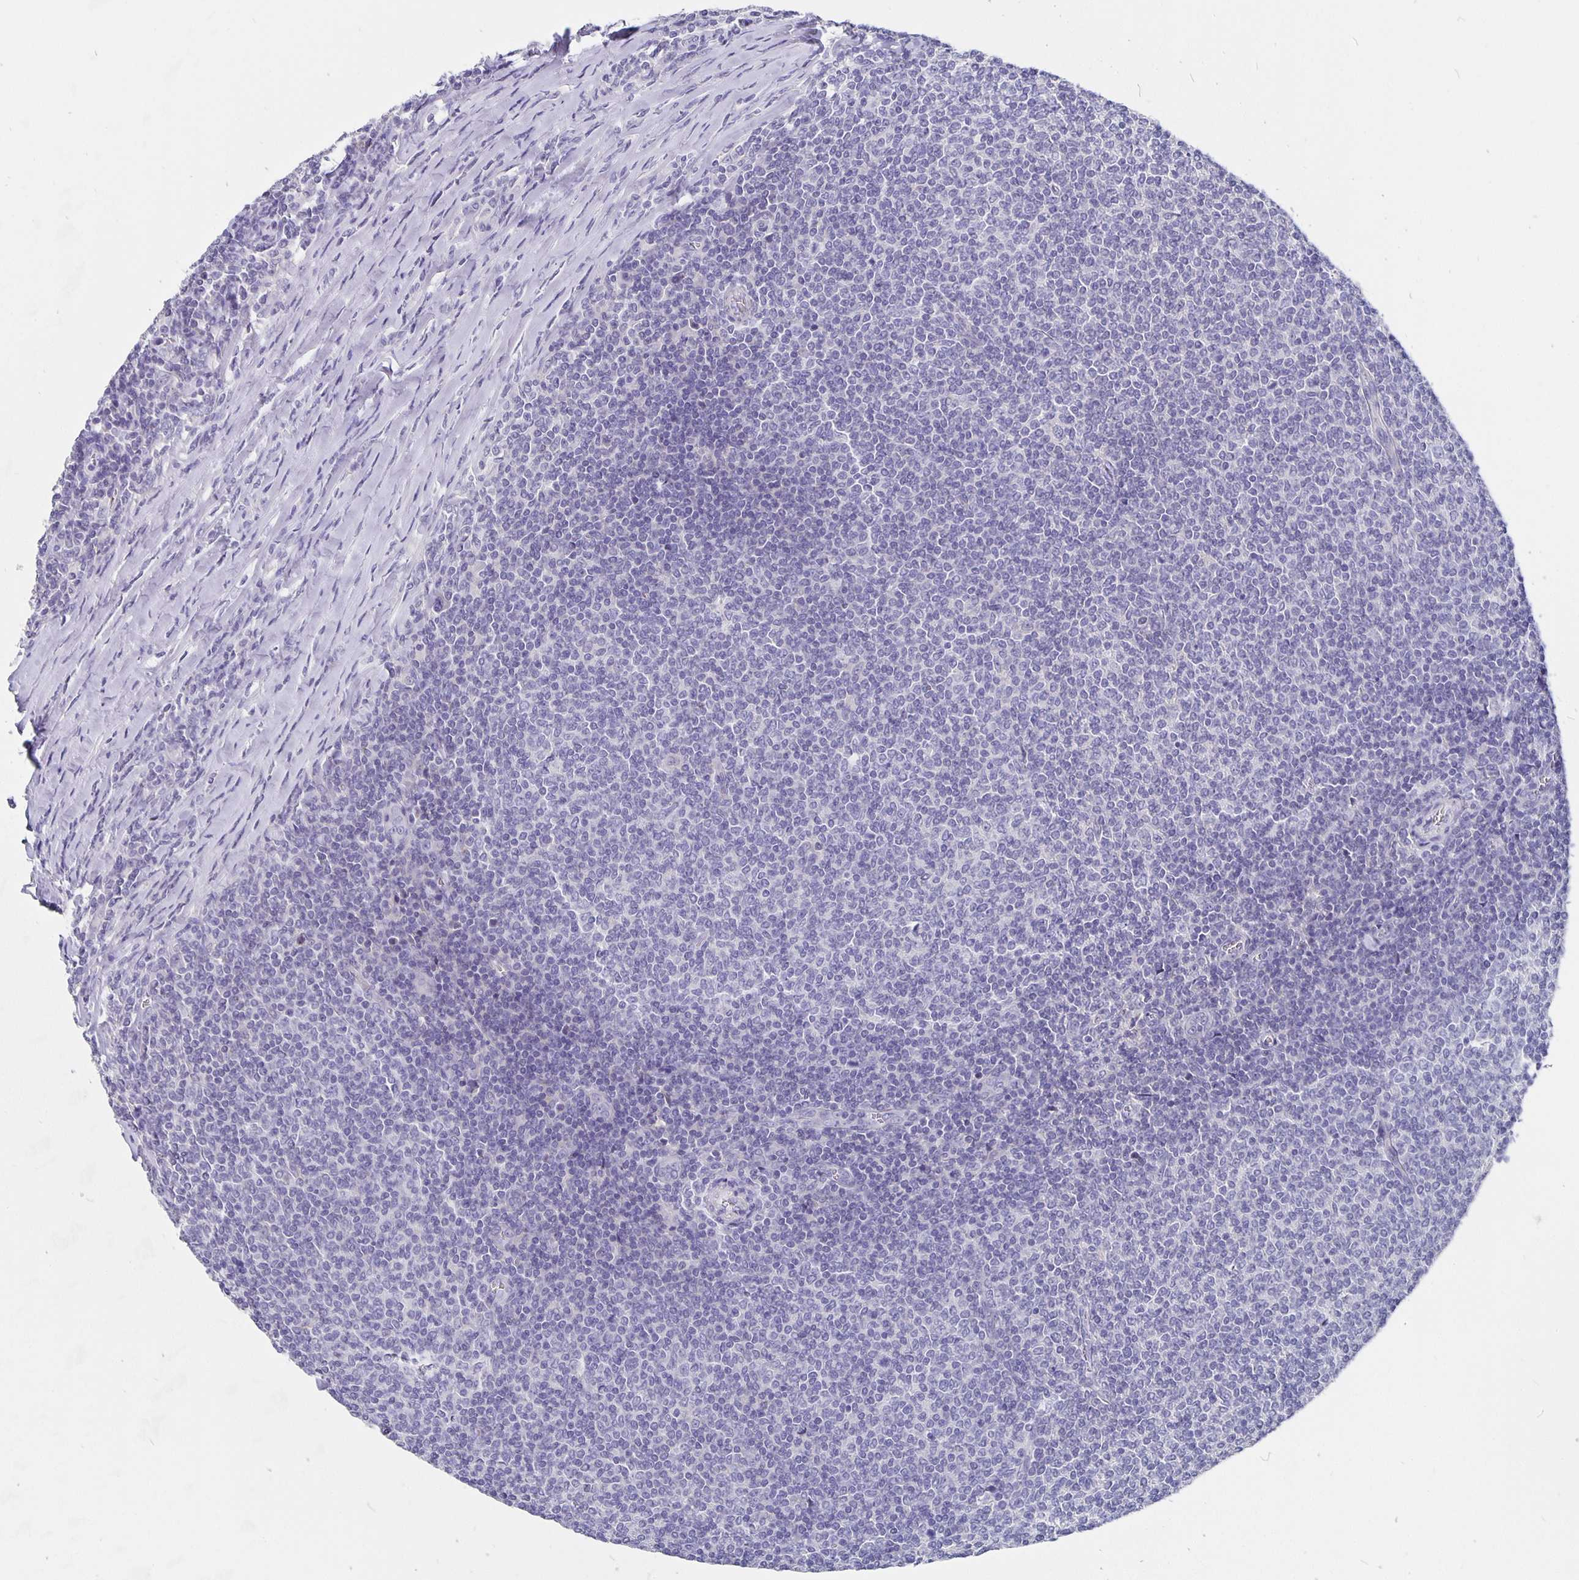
{"staining": {"intensity": "negative", "quantity": "none", "location": "none"}, "tissue": "lymphoma", "cell_type": "Tumor cells", "image_type": "cancer", "snomed": [{"axis": "morphology", "description": "Malignant lymphoma, non-Hodgkin's type, Low grade"}, {"axis": "topography", "description": "Lymph node"}], "caption": "An immunohistochemistry histopathology image of lymphoma is shown. There is no staining in tumor cells of lymphoma.", "gene": "CFAP74", "patient": {"sex": "male", "age": 52}}